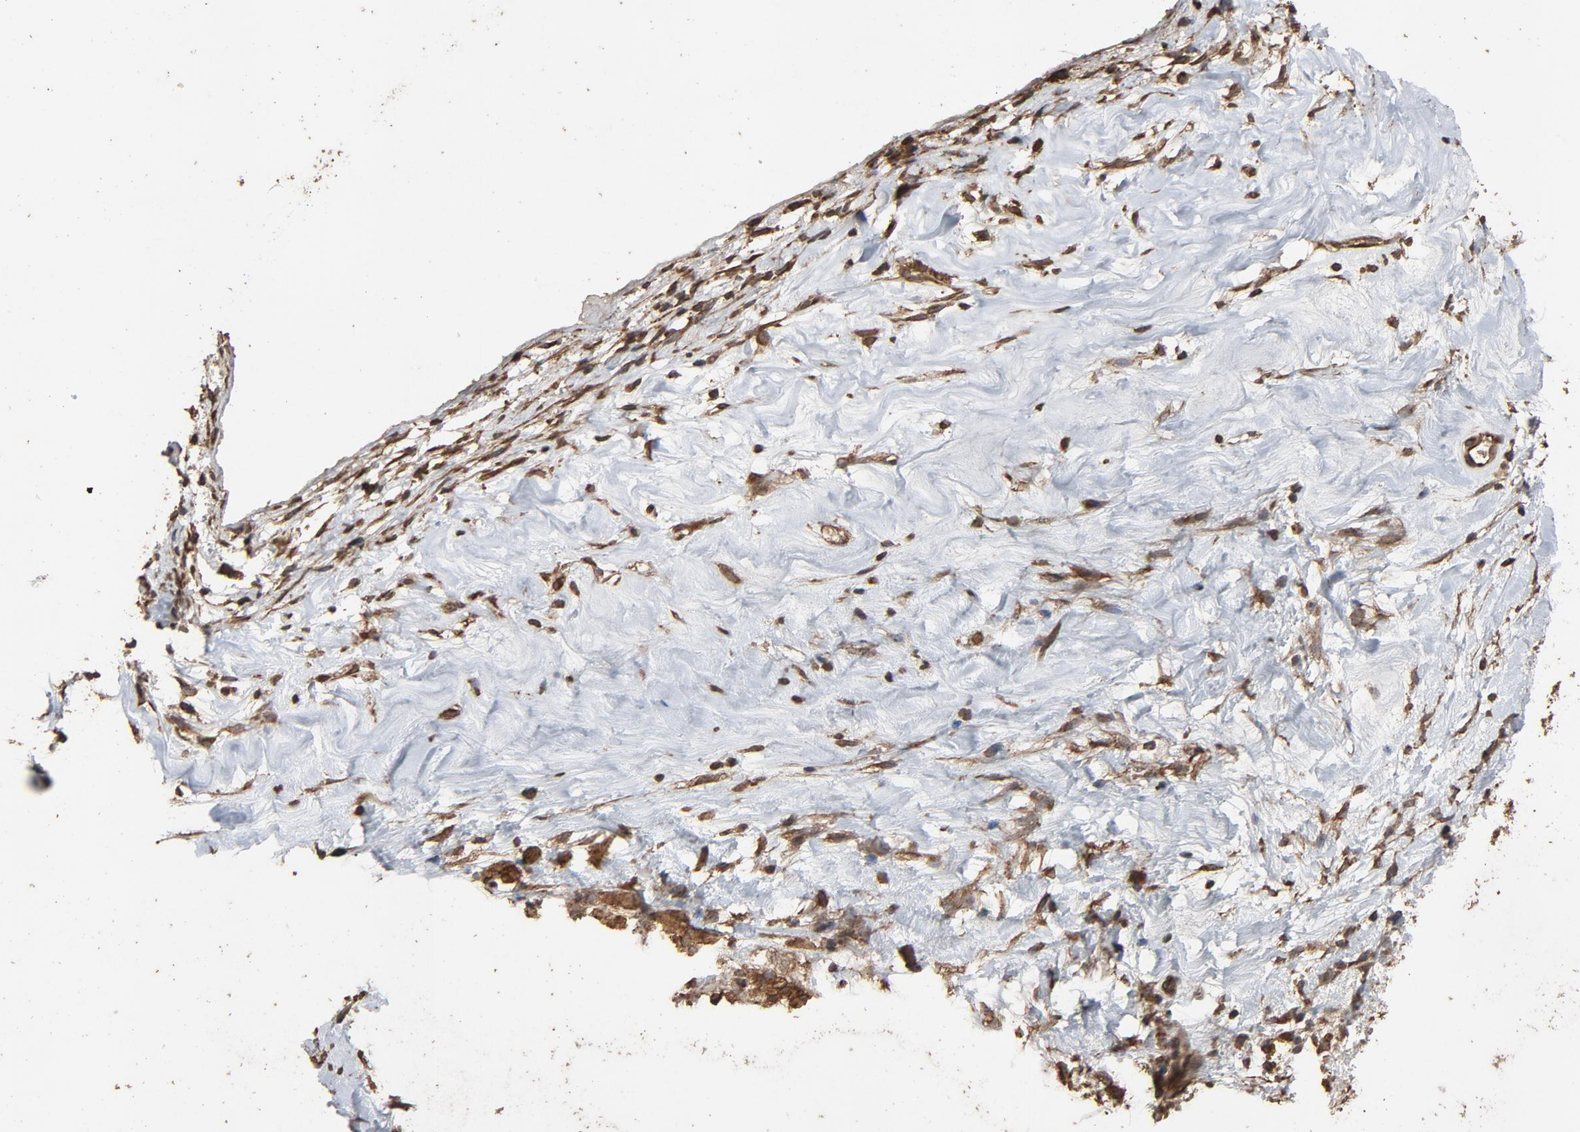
{"staining": {"intensity": "moderate", "quantity": "25%-75%", "location": "cytoplasmic/membranous"}, "tissue": "ovarian cancer", "cell_type": "Tumor cells", "image_type": "cancer", "snomed": [{"axis": "morphology", "description": "Cystadenocarcinoma, serous, NOS"}, {"axis": "topography", "description": "Ovary"}], "caption": "Human ovarian cancer stained for a protein (brown) reveals moderate cytoplasmic/membranous positive staining in about 25%-75% of tumor cells.", "gene": "RPS6KA6", "patient": {"sex": "female", "age": 66}}